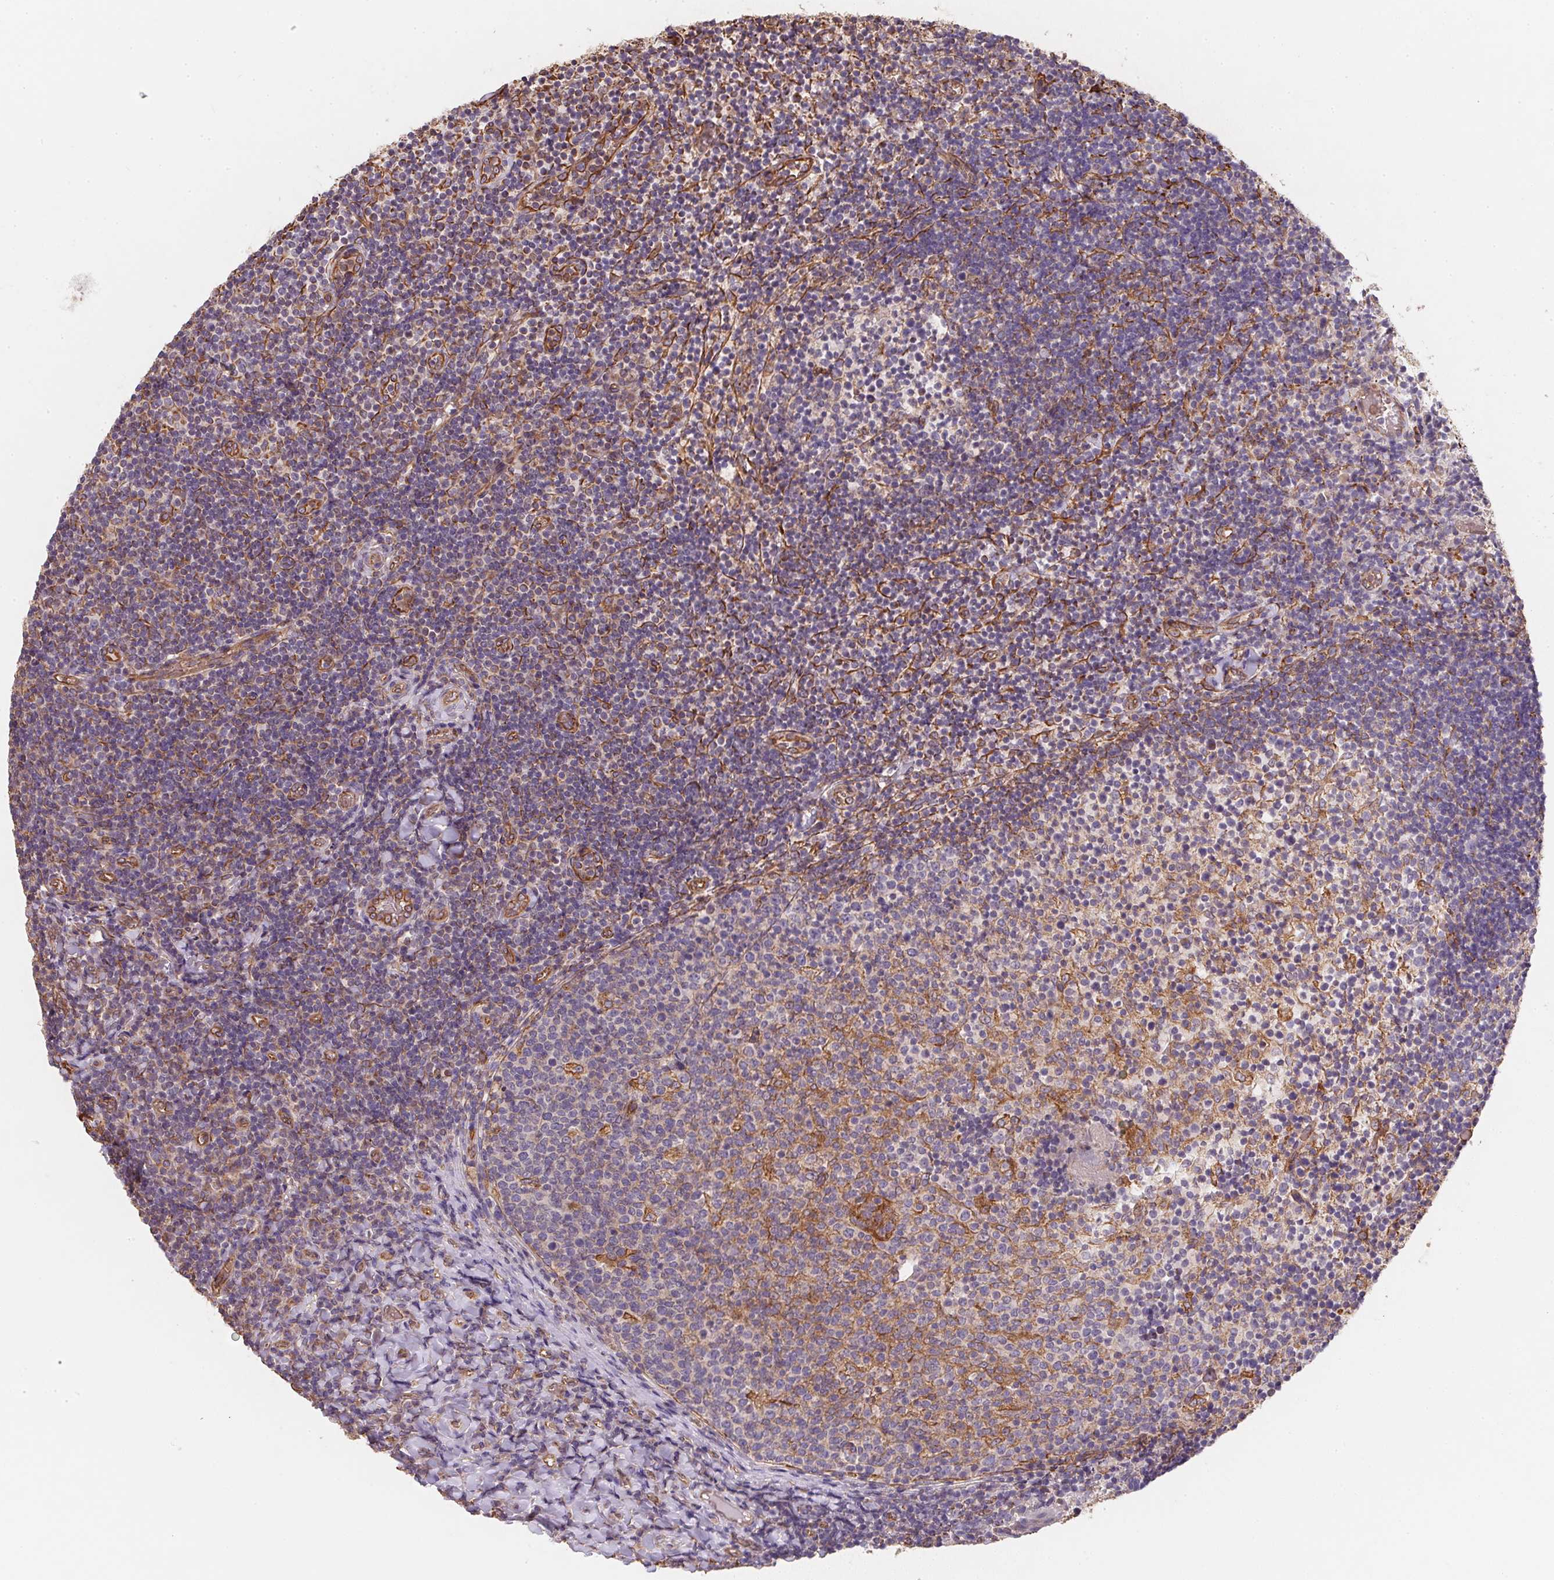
{"staining": {"intensity": "moderate", "quantity": "<25%", "location": "cytoplasmic/membranous"}, "tissue": "tonsil", "cell_type": "Germinal center cells", "image_type": "normal", "snomed": [{"axis": "morphology", "description": "Normal tissue, NOS"}, {"axis": "topography", "description": "Tonsil"}], "caption": "Immunohistochemistry (IHC) micrograph of normal tonsil stained for a protein (brown), which displays low levels of moderate cytoplasmic/membranous staining in approximately <25% of germinal center cells.", "gene": "TBKBP1", "patient": {"sex": "female", "age": 10}}